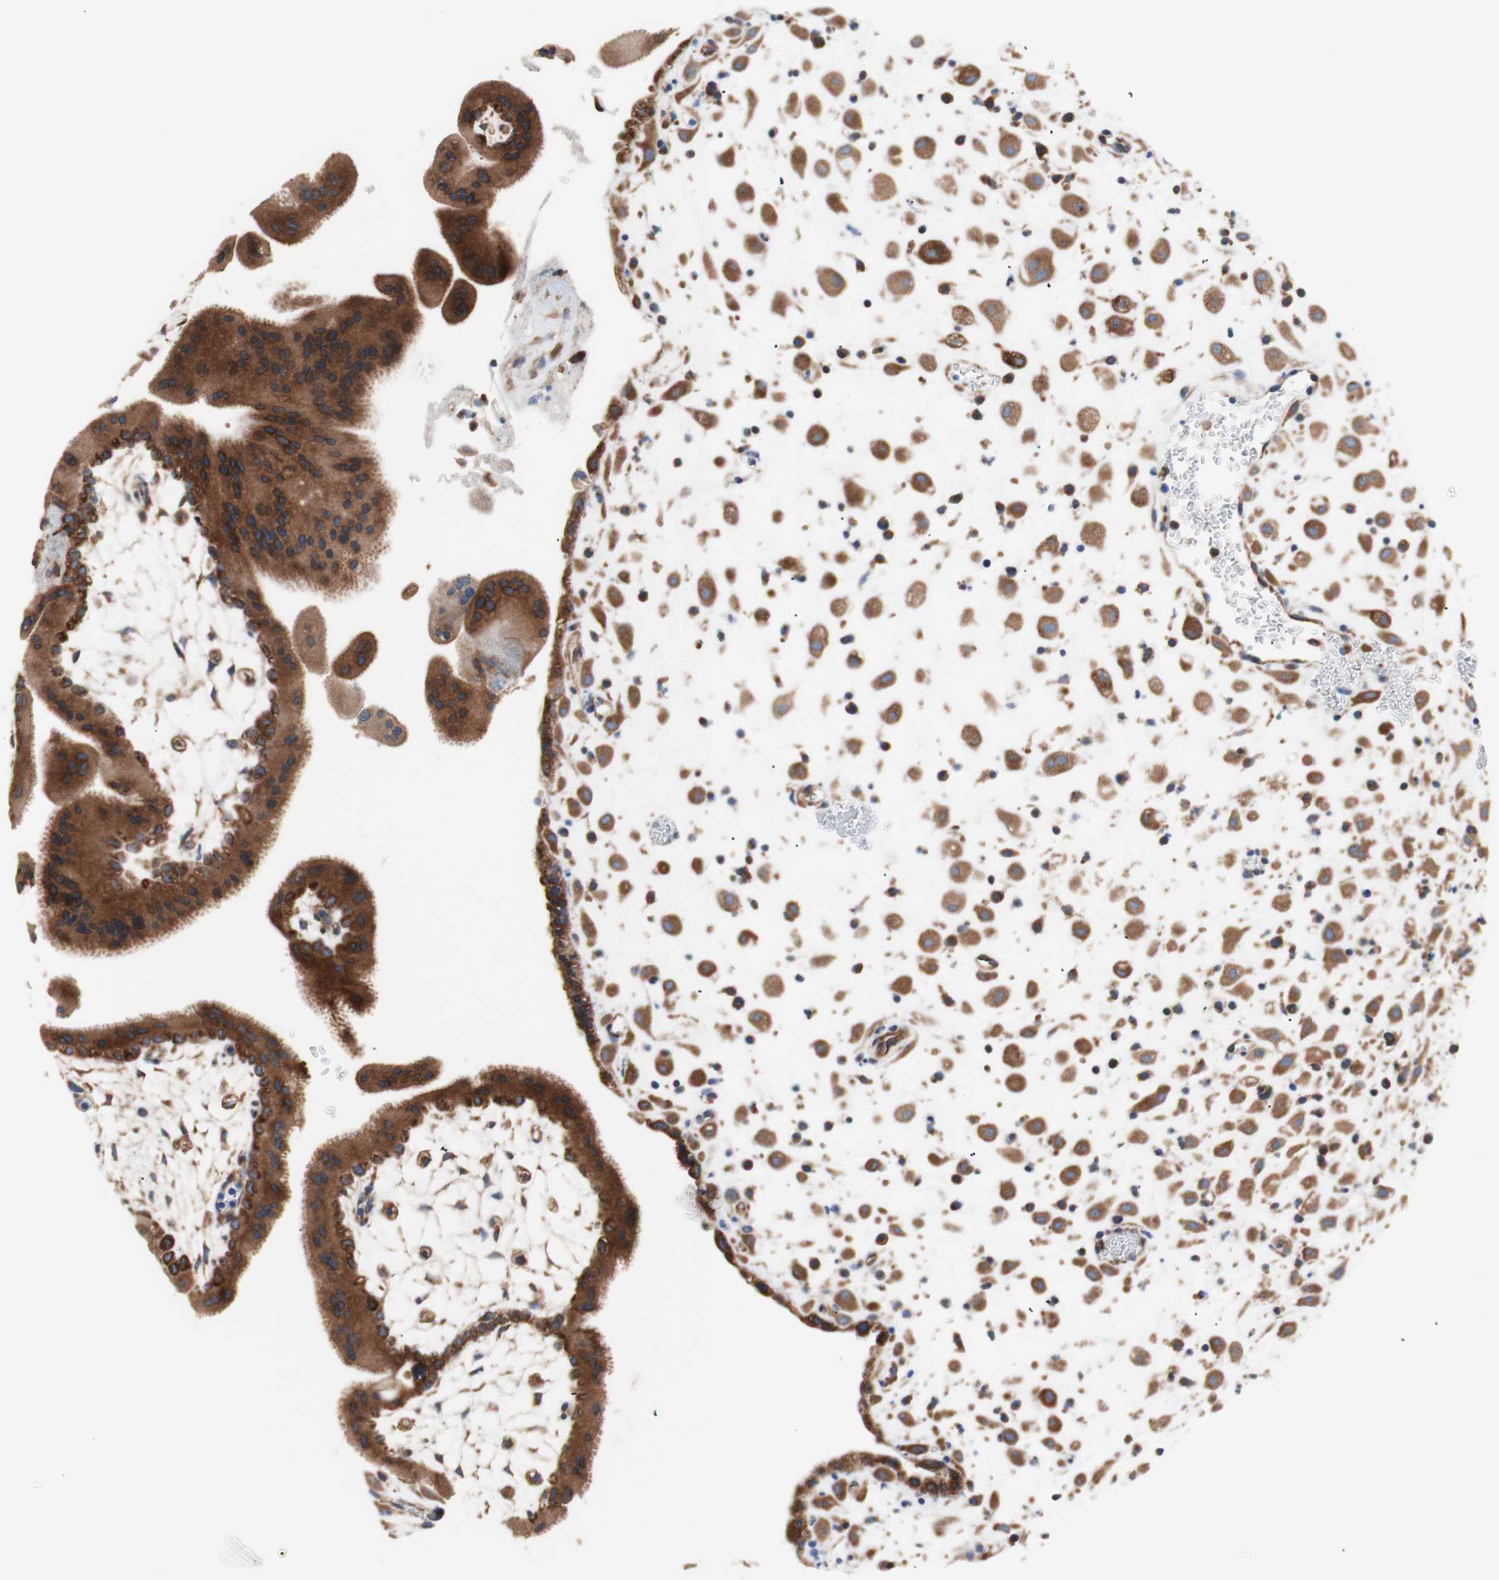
{"staining": {"intensity": "strong", "quantity": ">75%", "location": "cytoplasmic/membranous"}, "tissue": "placenta", "cell_type": "Decidual cells", "image_type": "normal", "snomed": [{"axis": "morphology", "description": "Normal tissue, NOS"}, {"axis": "topography", "description": "Placenta"}], "caption": "This micrograph reveals immunohistochemistry (IHC) staining of normal placenta, with high strong cytoplasmic/membranous positivity in approximately >75% of decidual cells.", "gene": "FMR1", "patient": {"sex": "female", "age": 35}}